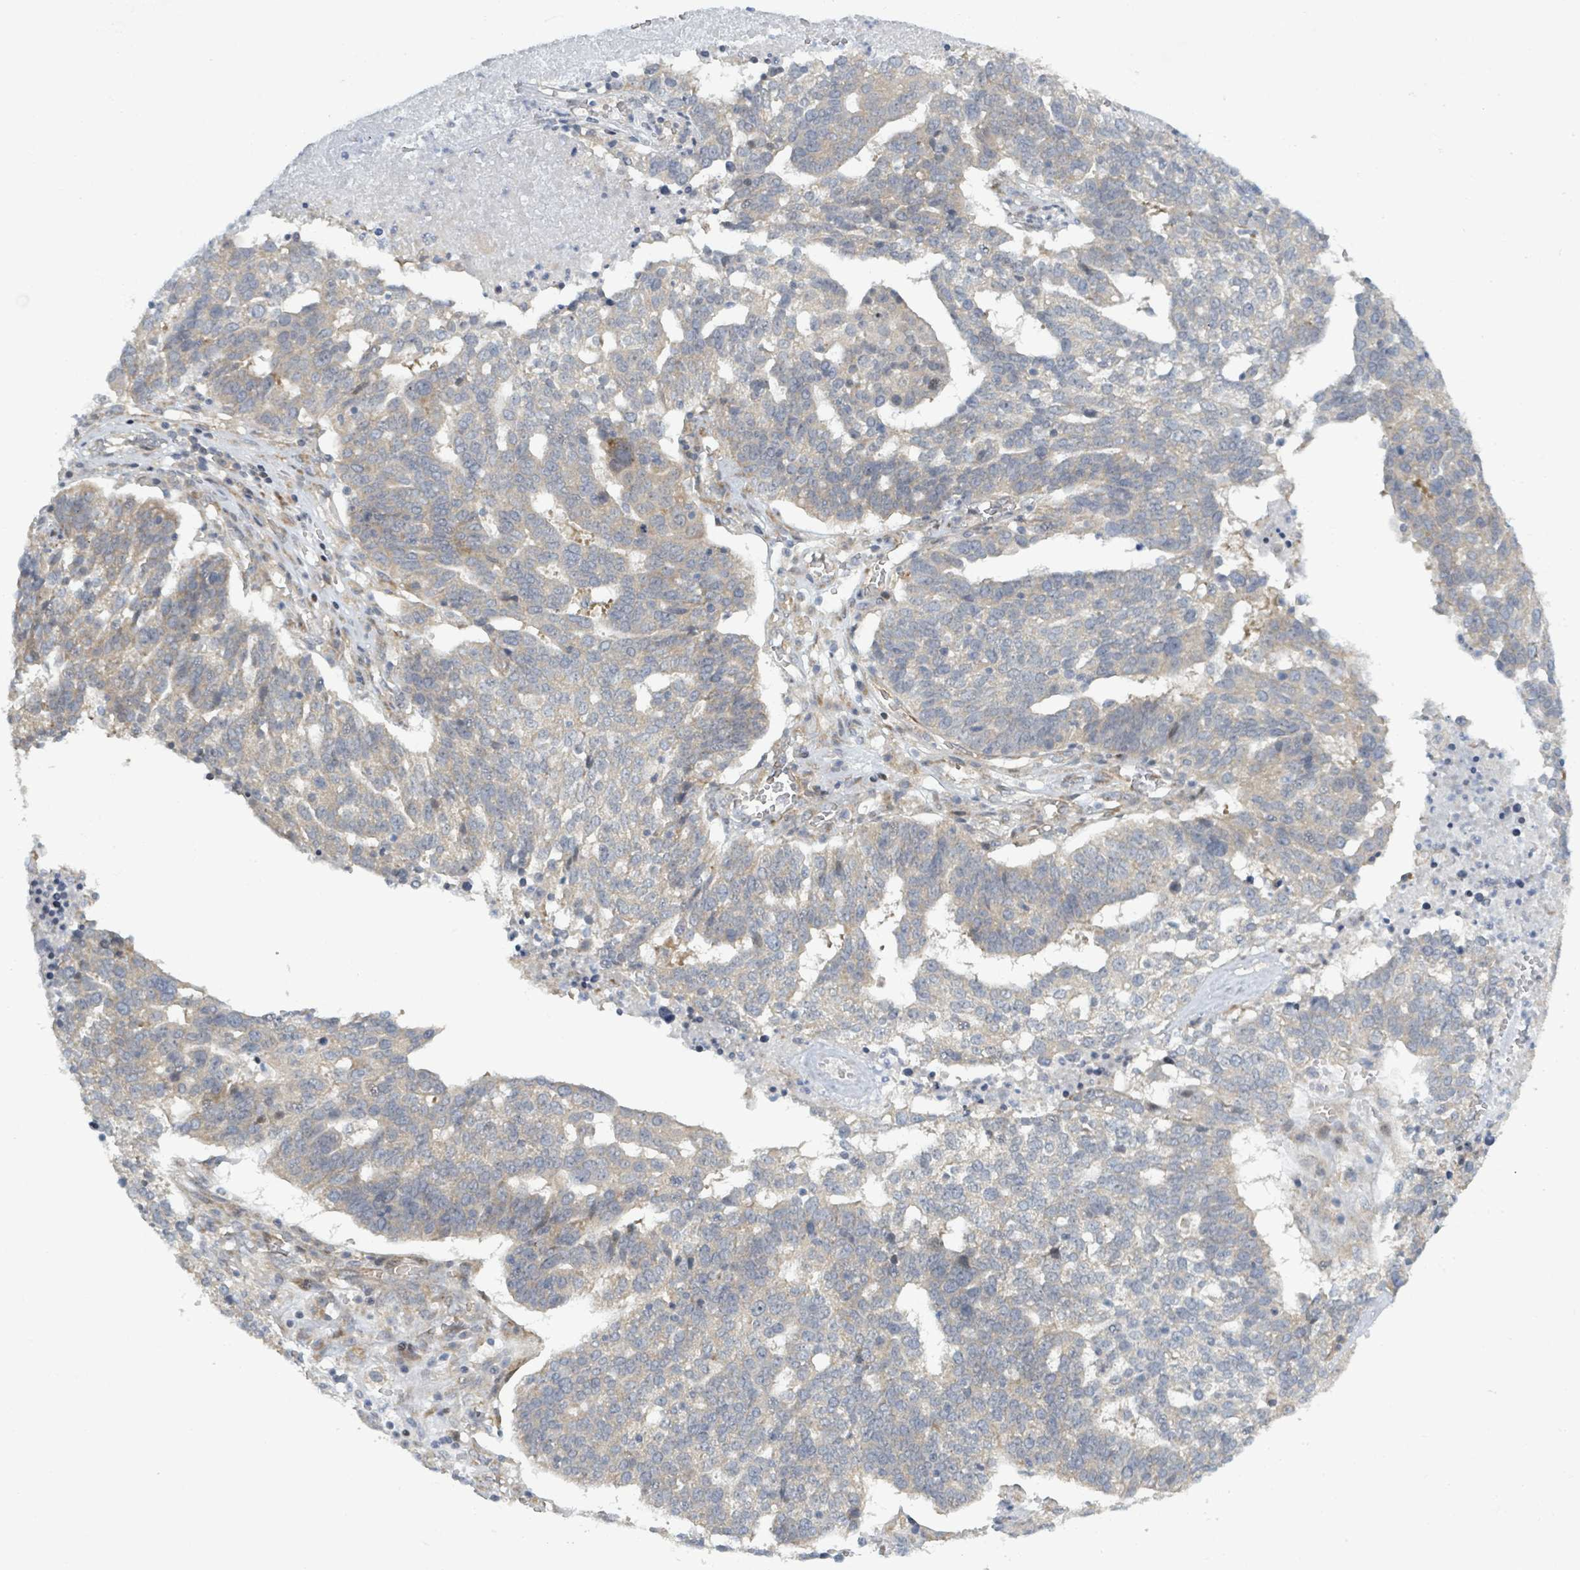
{"staining": {"intensity": "weak", "quantity": "<25%", "location": "cytoplasmic/membranous"}, "tissue": "ovarian cancer", "cell_type": "Tumor cells", "image_type": "cancer", "snomed": [{"axis": "morphology", "description": "Cystadenocarcinoma, serous, NOS"}, {"axis": "topography", "description": "Ovary"}], "caption": "An IHC micrograph of ovarian cancer (serous cystadenocarcinoma) is shown. There is no staining in tumor cells of ovarian cancer (serous cystadenocarcinoma).", "gene": "RPL32", "patient": {"sex": "female", "age": 59}}